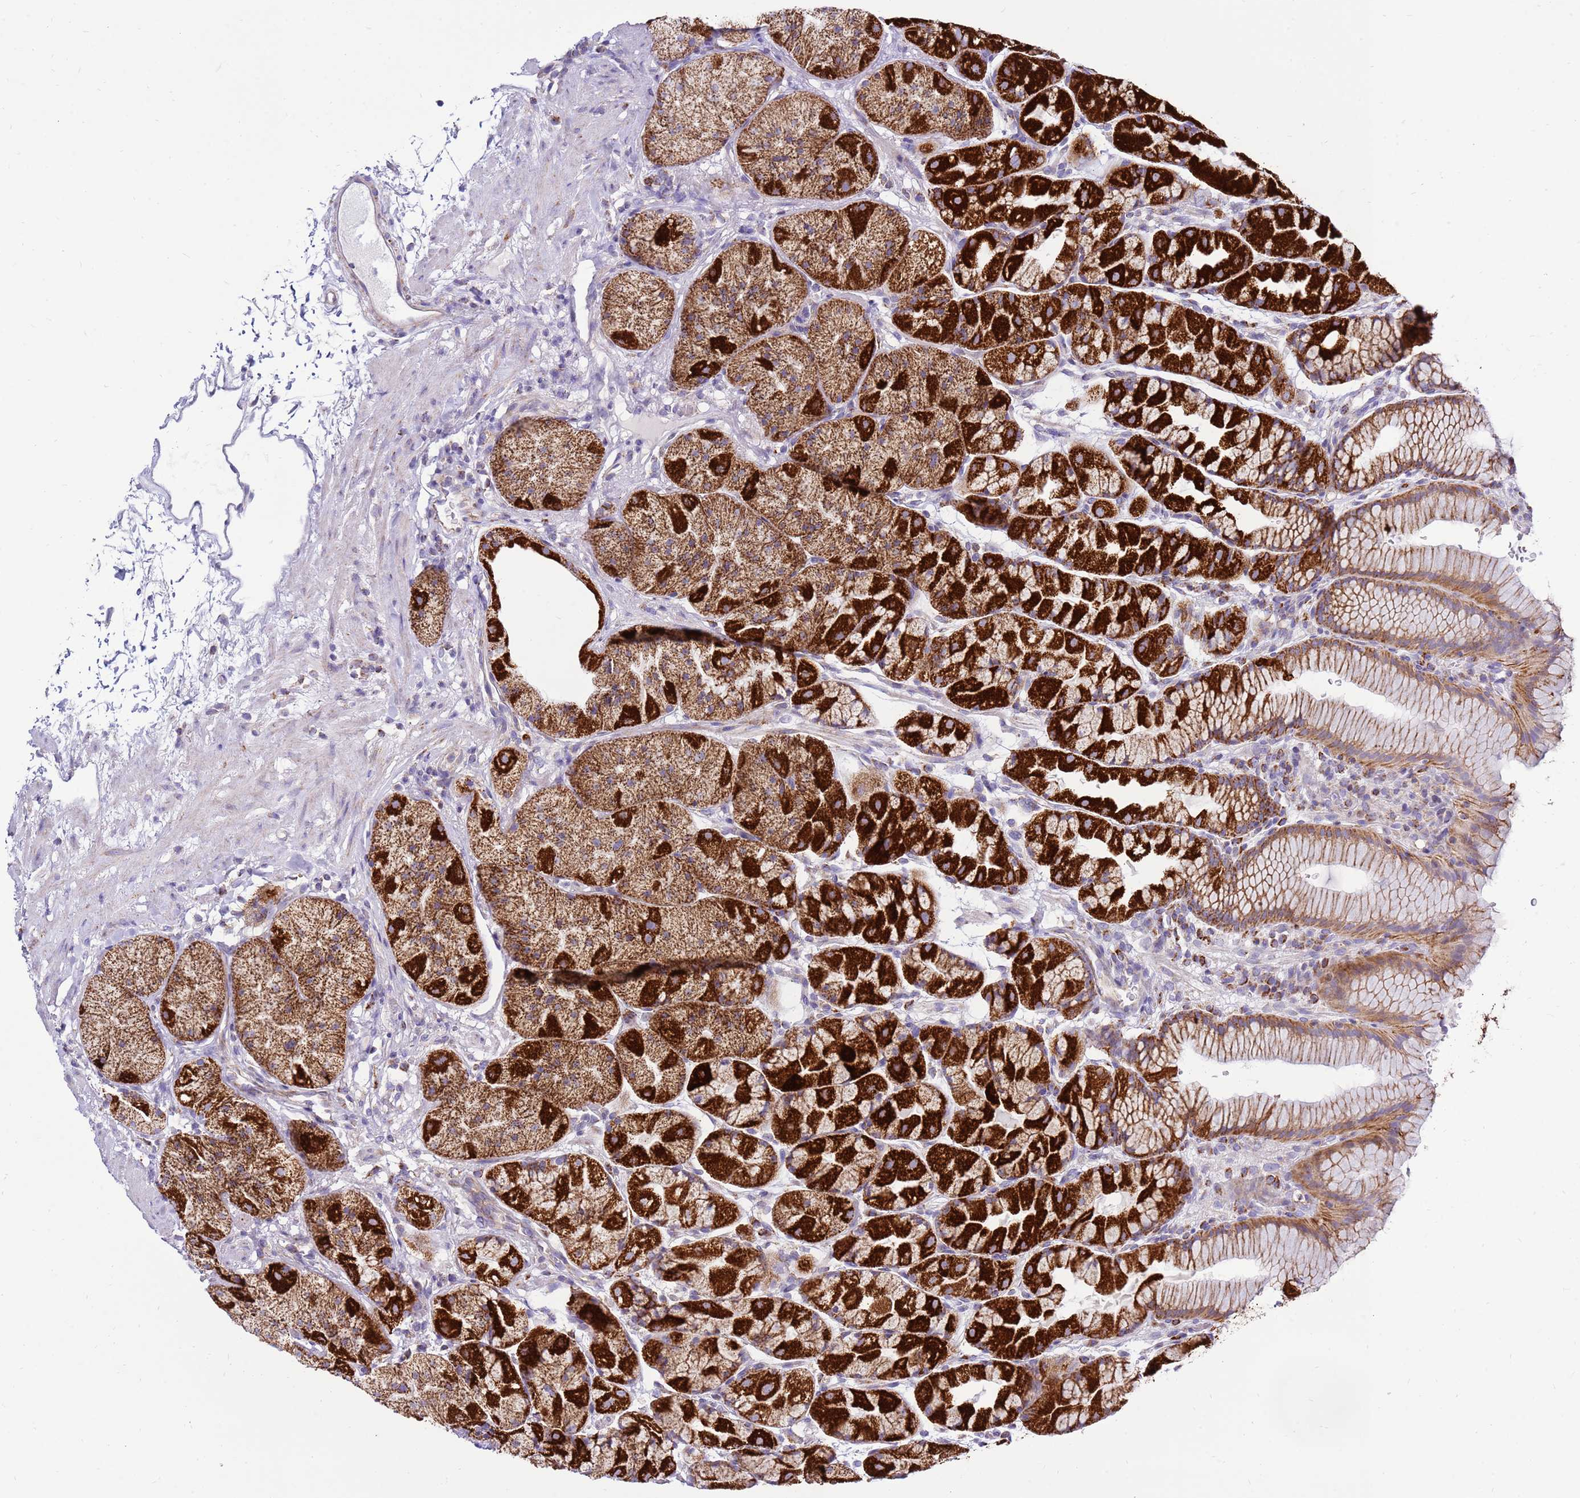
{"staining": {"intensity": "strong", "quantity": ">75%", "location": "cytoplasmic/membranous"}, "tissue": "stomach", "cell_type": "Glandular cells", "image_type": "normal", "snomed": [{"axis": "morphology", "description": "Normal tissue, NOS"}, {"axis": "topography", "description": "Stomach"}], "caption": "DAB (3,3'-diaminobenzidine) immunohistochemical staining of benign human stomach reveals strong cytoplasmic/membranous protein expression in approximately >75% of glandular cells.", "gene": "IGF1R", "patient": {"sex": "male", "age": 57}}